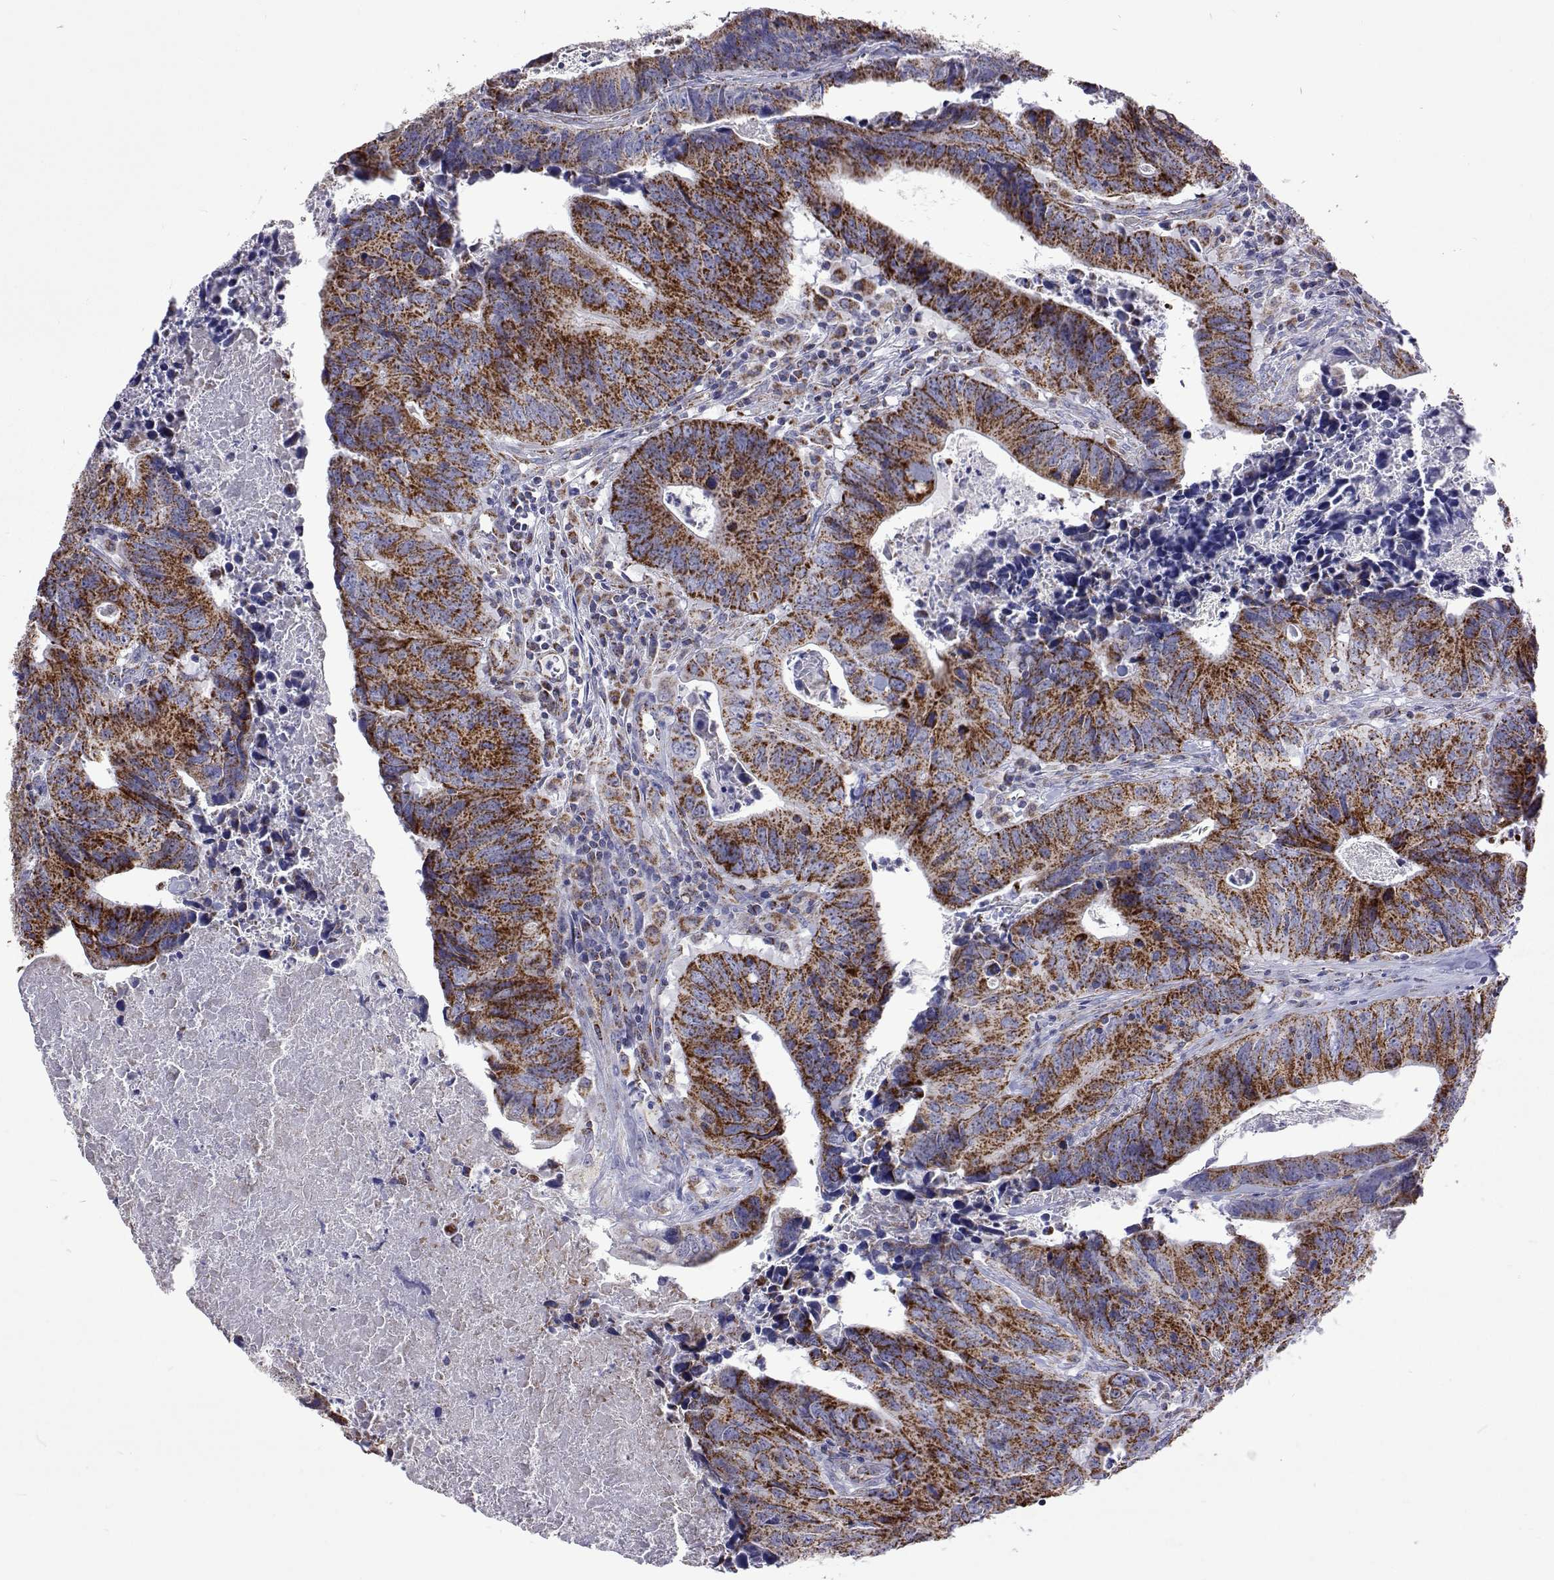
{"staining": {"intensity": "strong", "quantity": ">75%", "location": "cytoplasmic/membranous"}, "tissue": "colorectal cancer", "cell_type": "Tumor cells", "image_type": "cancer", "snomed": [{"axis": "morphology", "description": "Adenocarcinoma, NOS"}, {"axis": "topography", "description": "Colon"}], "caption": "The histopathology image displays staining of colorectal cancer, revealing strong cytoplasmic/membranous protein expression (brown color) within tumor cells.", "gene": "MCCC2", "patient": {"sex": "female", "age": 82}}